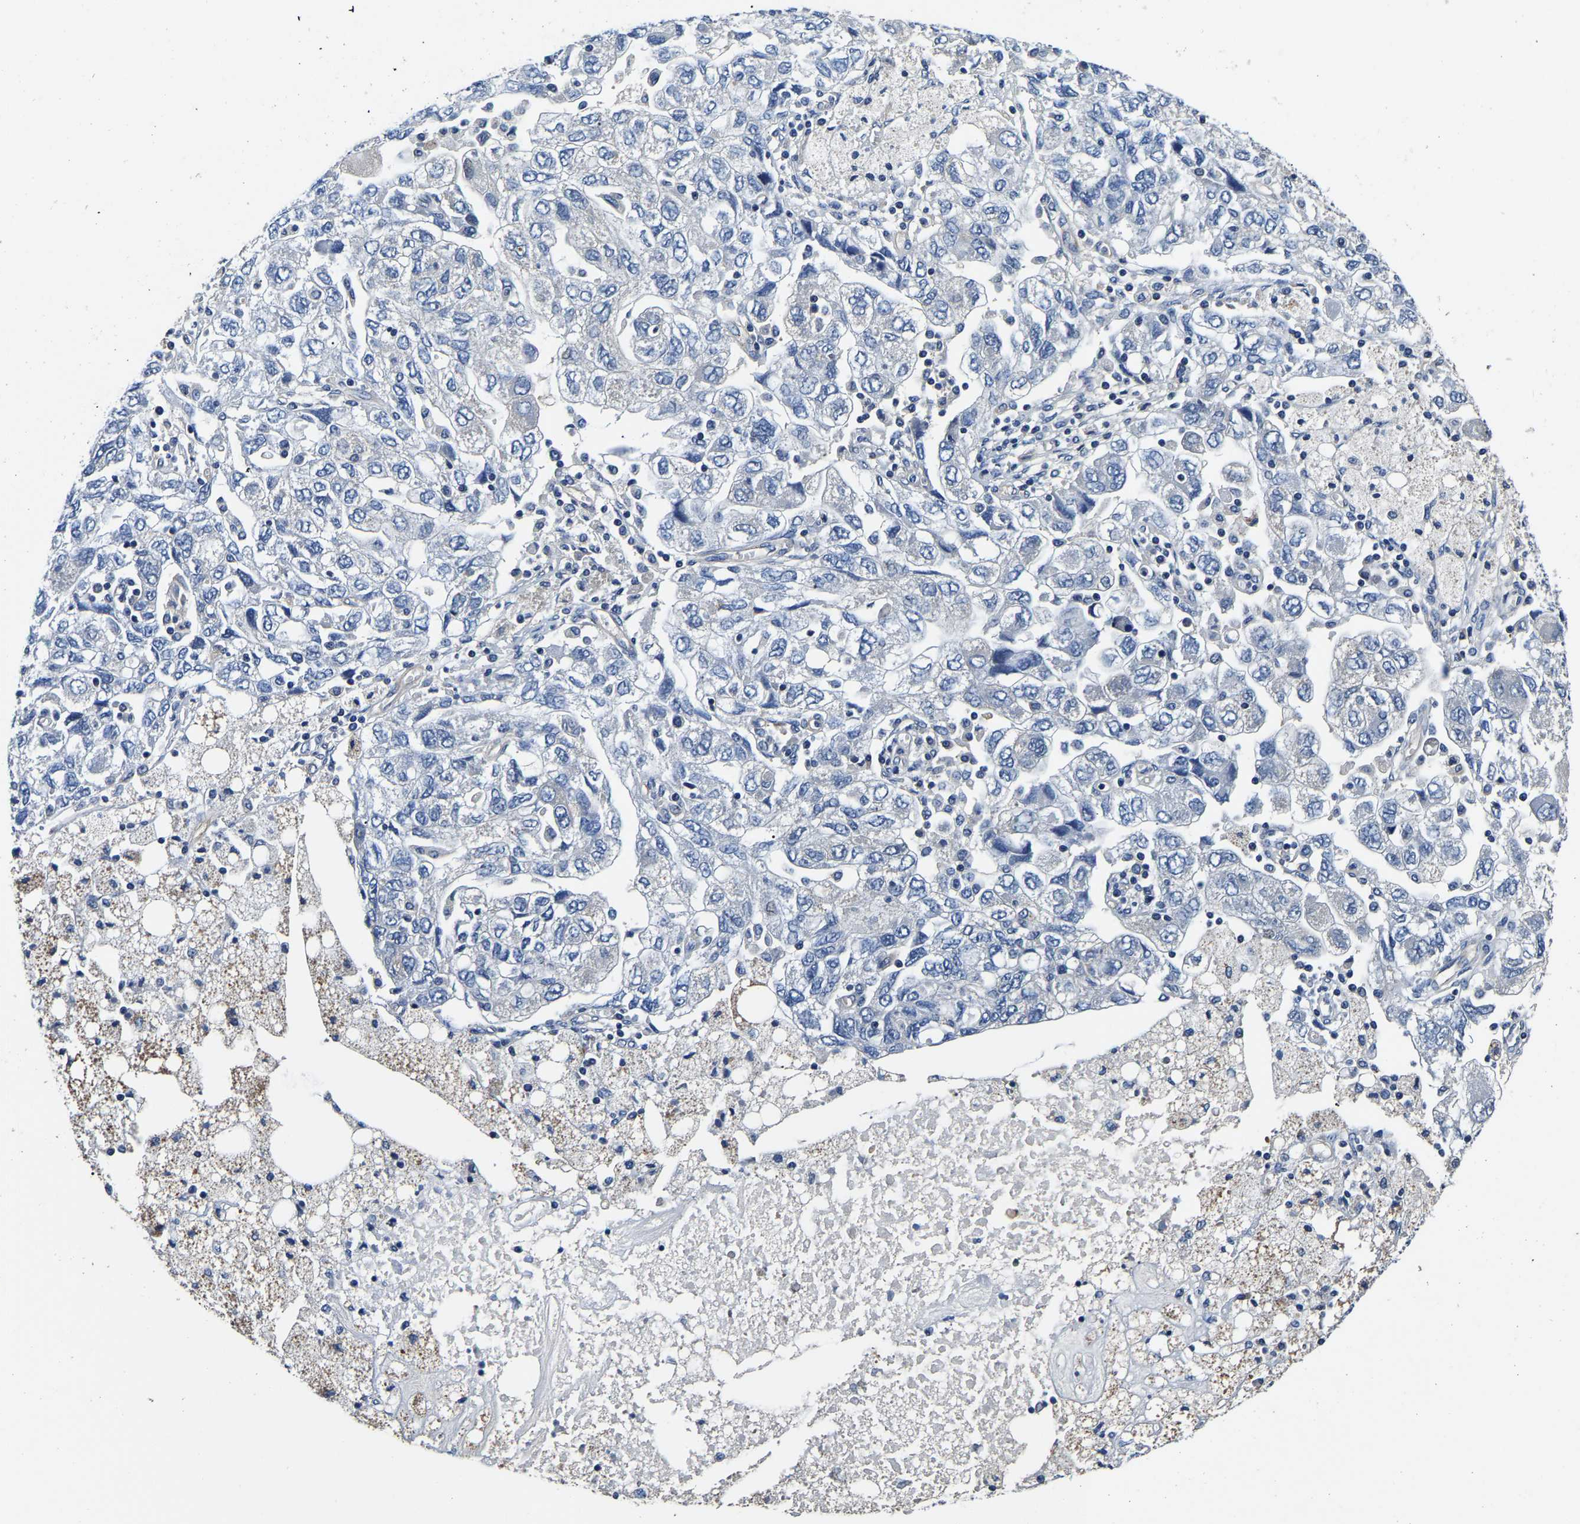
{"staining": {"intensity": "negative", "quantity": "none", "location": "none"}, "tissue": "ovarian cancer", "cell_type": "Tumor cells", "image_type": "cancer", "snomed": [{"axis": "morphology", "description": "Carcinoma, NOS"}, {"axis": "morphology", "description": "Cystadenocarcinoma, serous, NOS"}, {"axis": "topography", "description": "Ovary"}], "caption": "Immunohistochemistry (IHC) of ovarian cancer (carcinoma) displays no staining in tumor cells.", "gene": "SH3GLB1", "patient": {"sex": "female", "age": 69}}